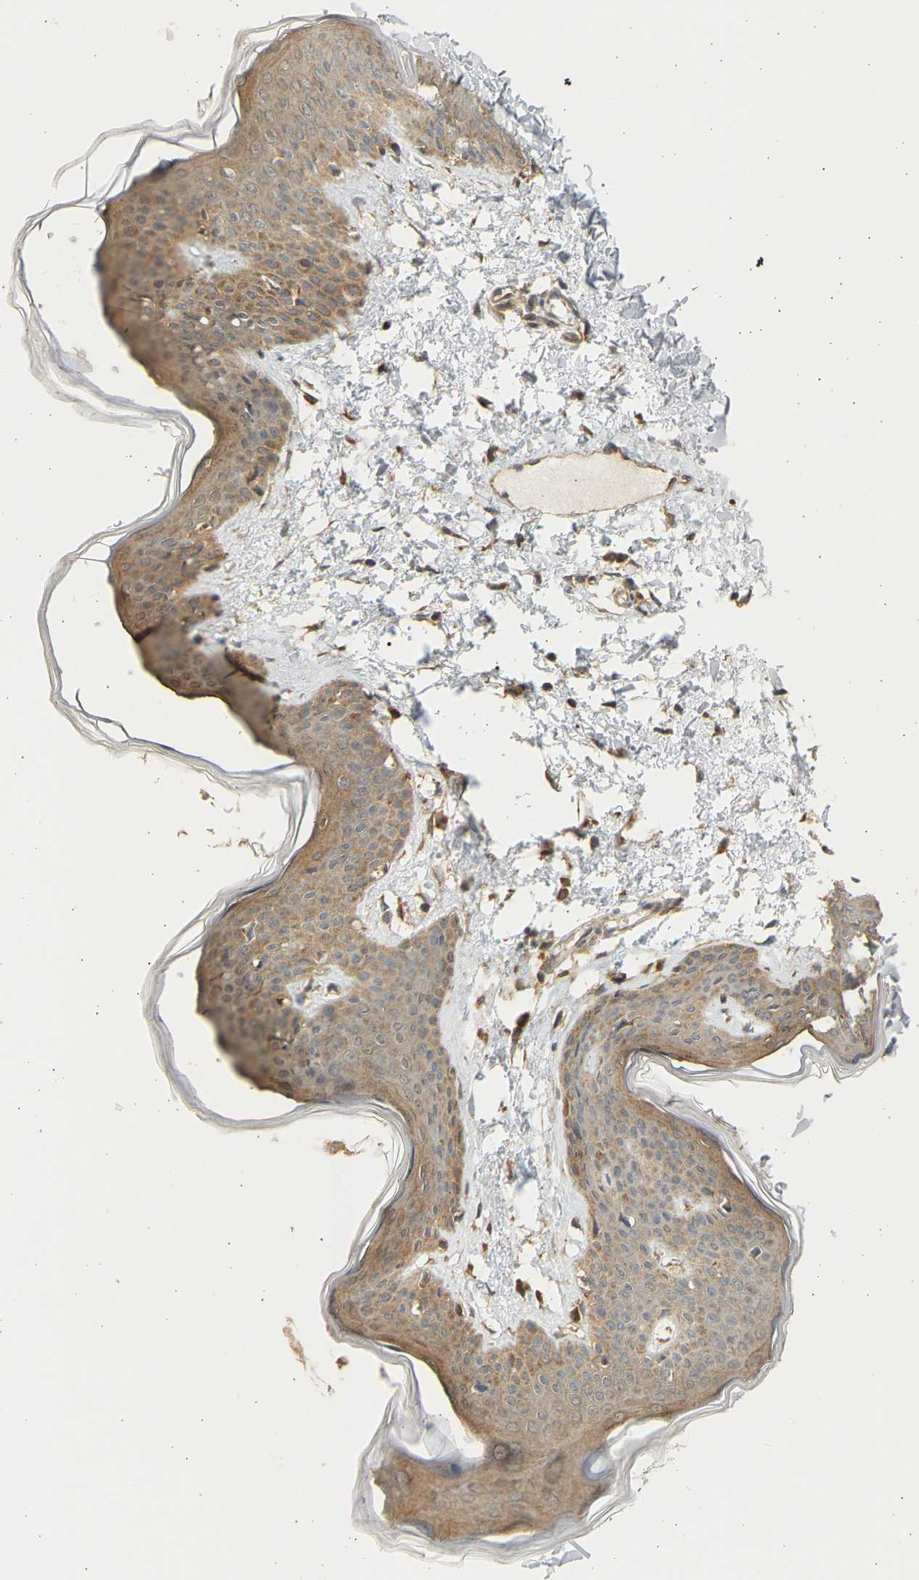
{"staining": {"intensity": "moderate", "quantity": ">75%", "location": "cytoplasmic/membranous"}, "tissue": "skin", "cell_type": "Fibroblasts", "image_type": "normal", "snomed": [{"axis": "morphology", "description": "Normal tissue, NOS"}, {"axis": "topography", "description": "Skin"}], "caption": "Protein analysis of benign skin shows moderate cytoplasmic/membranous staining in approximately >75% of fibroblasts. Nuclei are stained in blue.", "gene": "B4GALT6", "patient": {"sex": "female", "age": 17}}